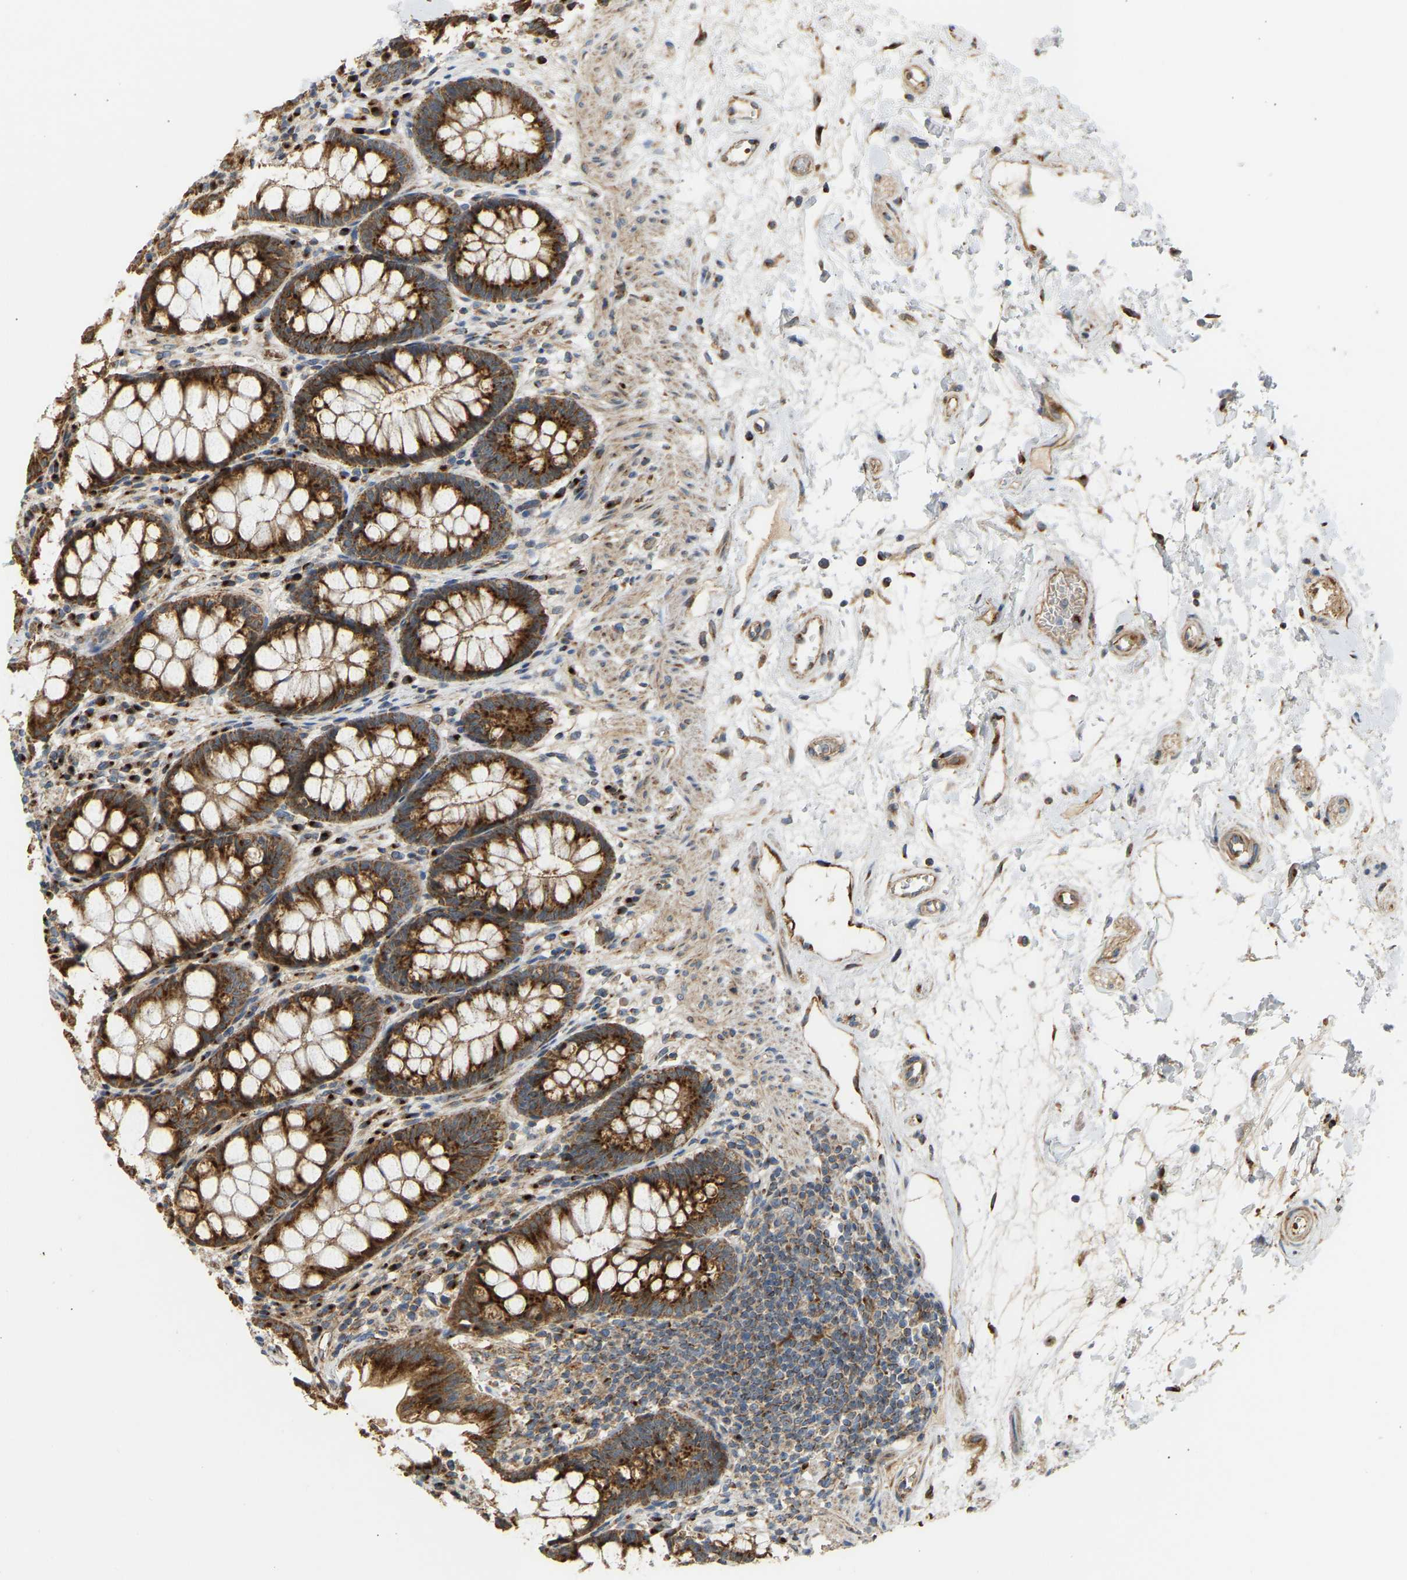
{"staining": {"intensity": "strong", "quantity": ">75%", "location": "cytoplasmic/membranous"}, "tissue": "rectum", "cell_type": "Glandular cells", "image_type": "normal", "snomed": [{"axis": "morphology", "description": "Normal tissue, NOS"}, {"axis": "topography", "description": "Rectum"}], "caption": "Protein staining of unremarkable rectum demonstrates strong cytoplasmic/membranous positivity in about >75% of glandular cells.", "gene": "YIPF2", "patient": {"sex": "male", "age": 64}}